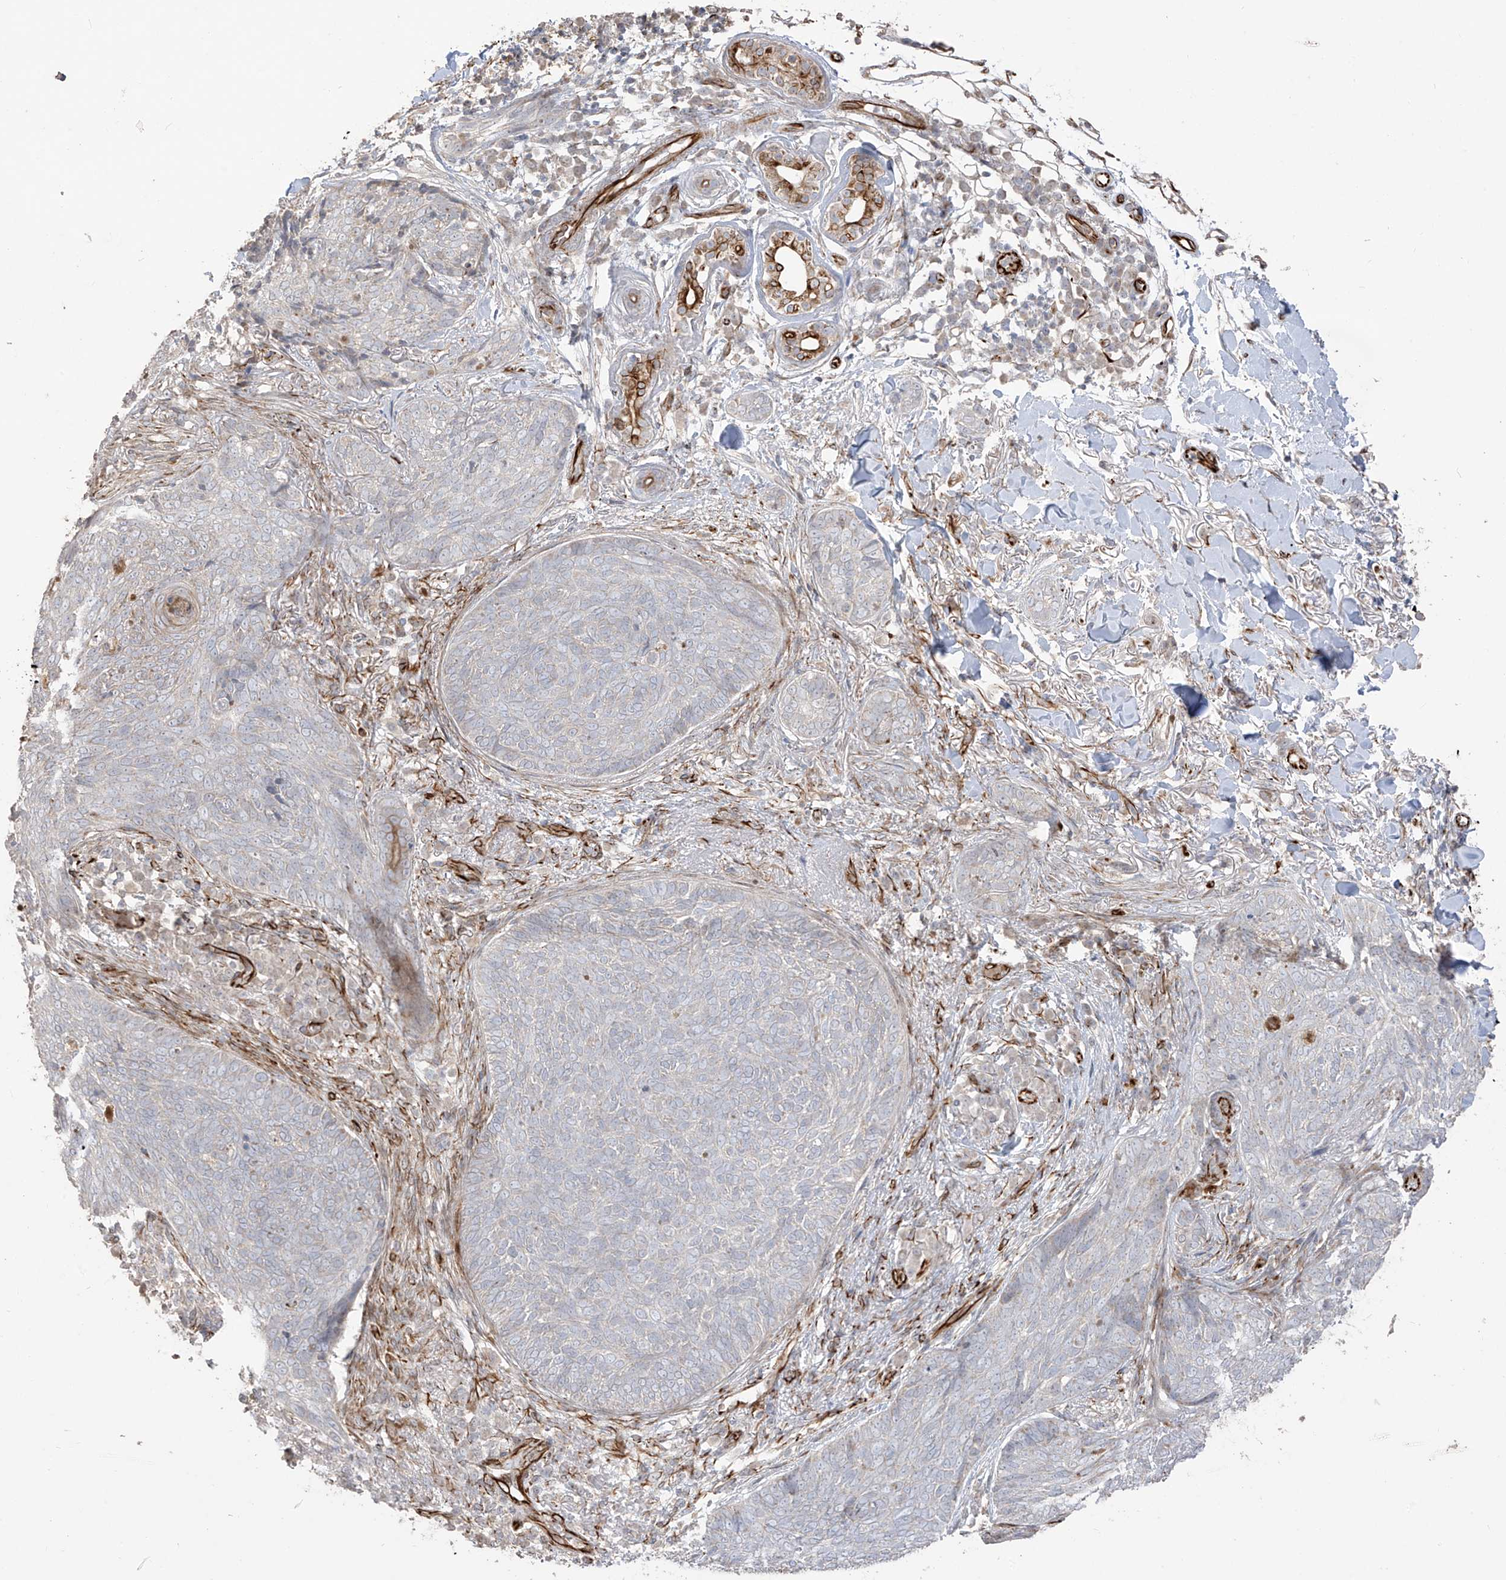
{"staining": {"intensity": "negative", "quantity": "none", "location": "none"}, "tissue": "skin cancer", "cell_type": "Tumor cells", "image_type": "cancer", "snomed": [{"axis": "morphology", "description": "Basal cell carcinoma"}, {"axis": "topography", "description": "Skin"}], "caption": "The immunohistochemistry (IHC) micrograph has no significant positivity in tumor cells of skin cancer (basal cell carcinoma) tissue.", "gene": "DCDC2", "patient": {"sex": "male", "age": 85}}